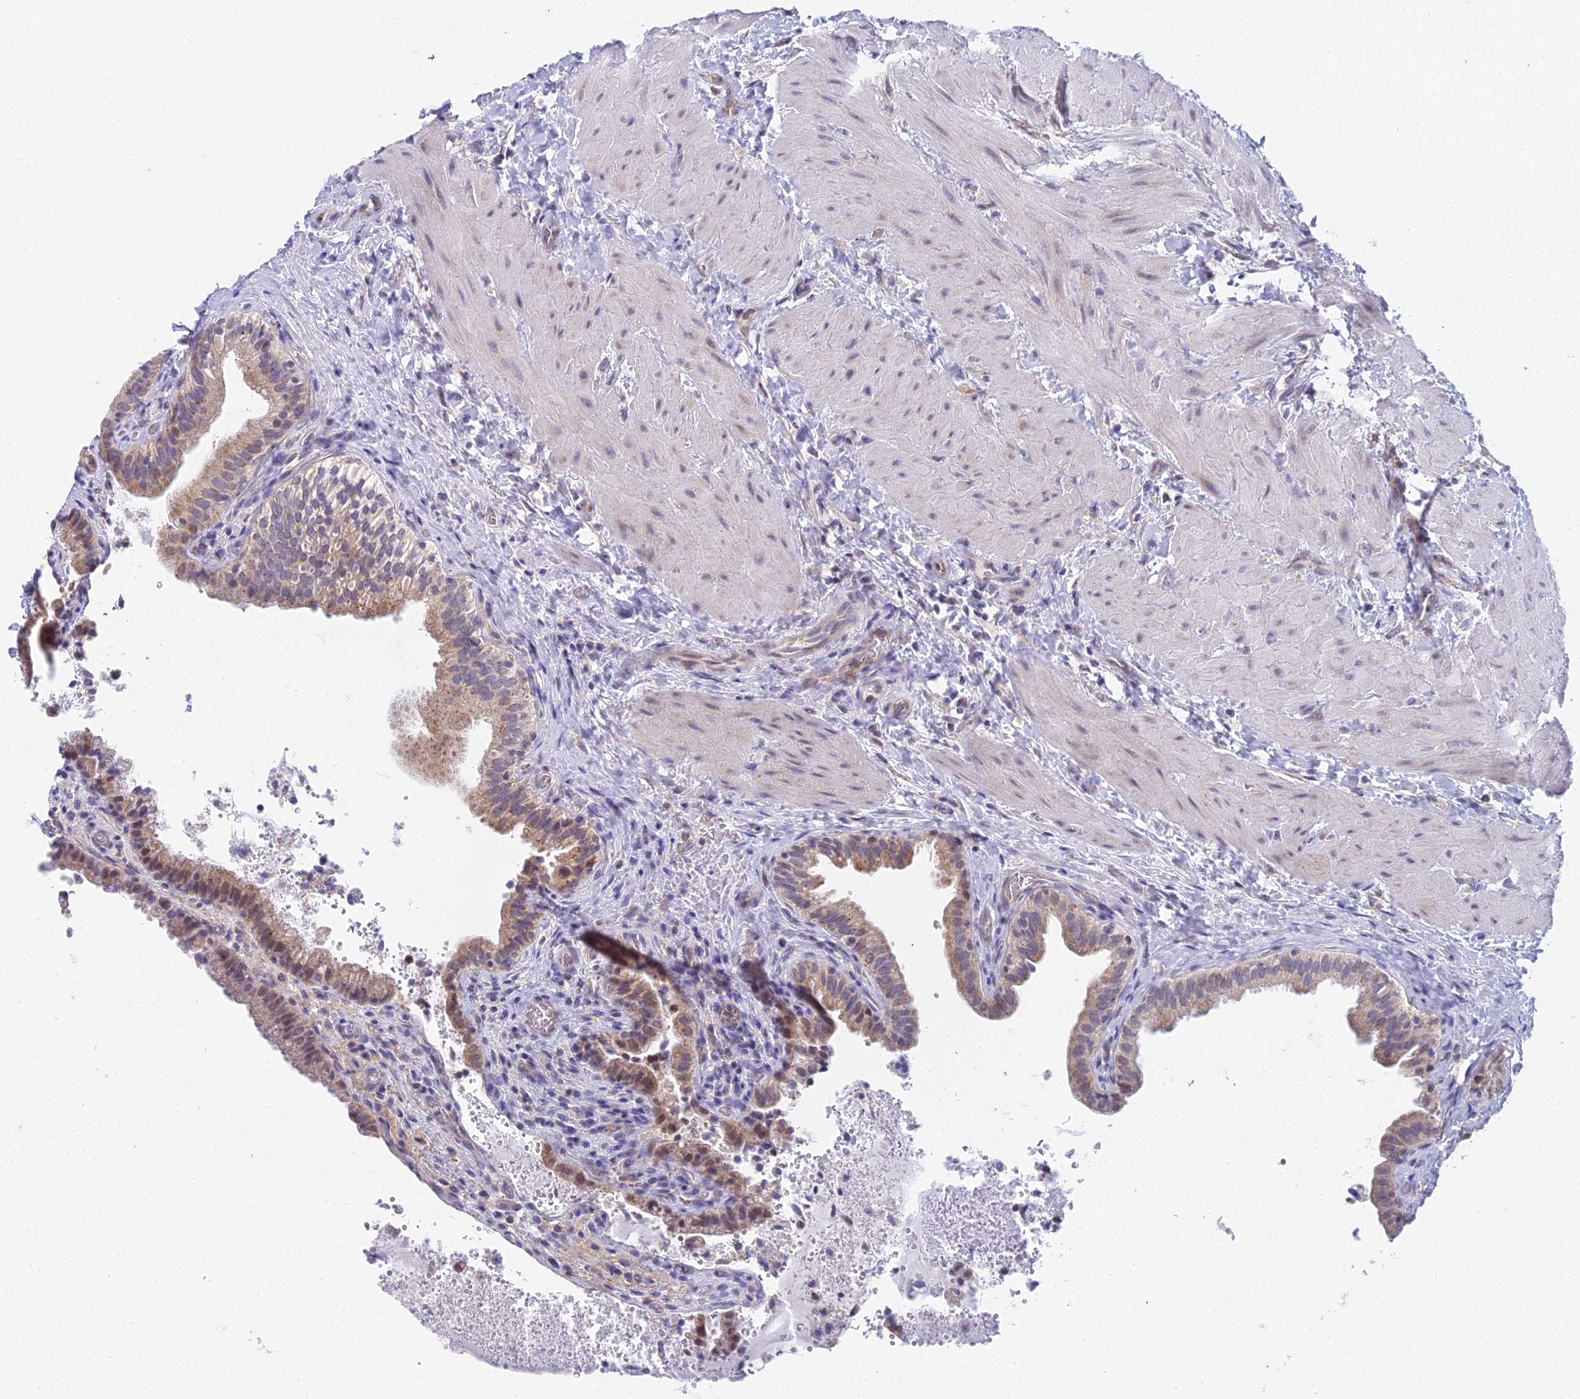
{"staining": {"intensity": "moderate", "quantity": ">75%", "location": "cytoplasmic/membranous"}, "tissue": "gallbladder", "cell_type": "Glandular cells", "image_type": "normal", "snomed": [{"axis": "morphology", "description": "Normal tissue, NOS"}, {"axis": "topography", "description": "Gallbladder"}], "caption": "Gallbladder stained for a protein (brown) reveals moderate cytoplasmic/membranous positive staining in about >75% of glandular cells.", "gene": "EEF2KMT", "patient": {"sex": "male", "age": 24}}